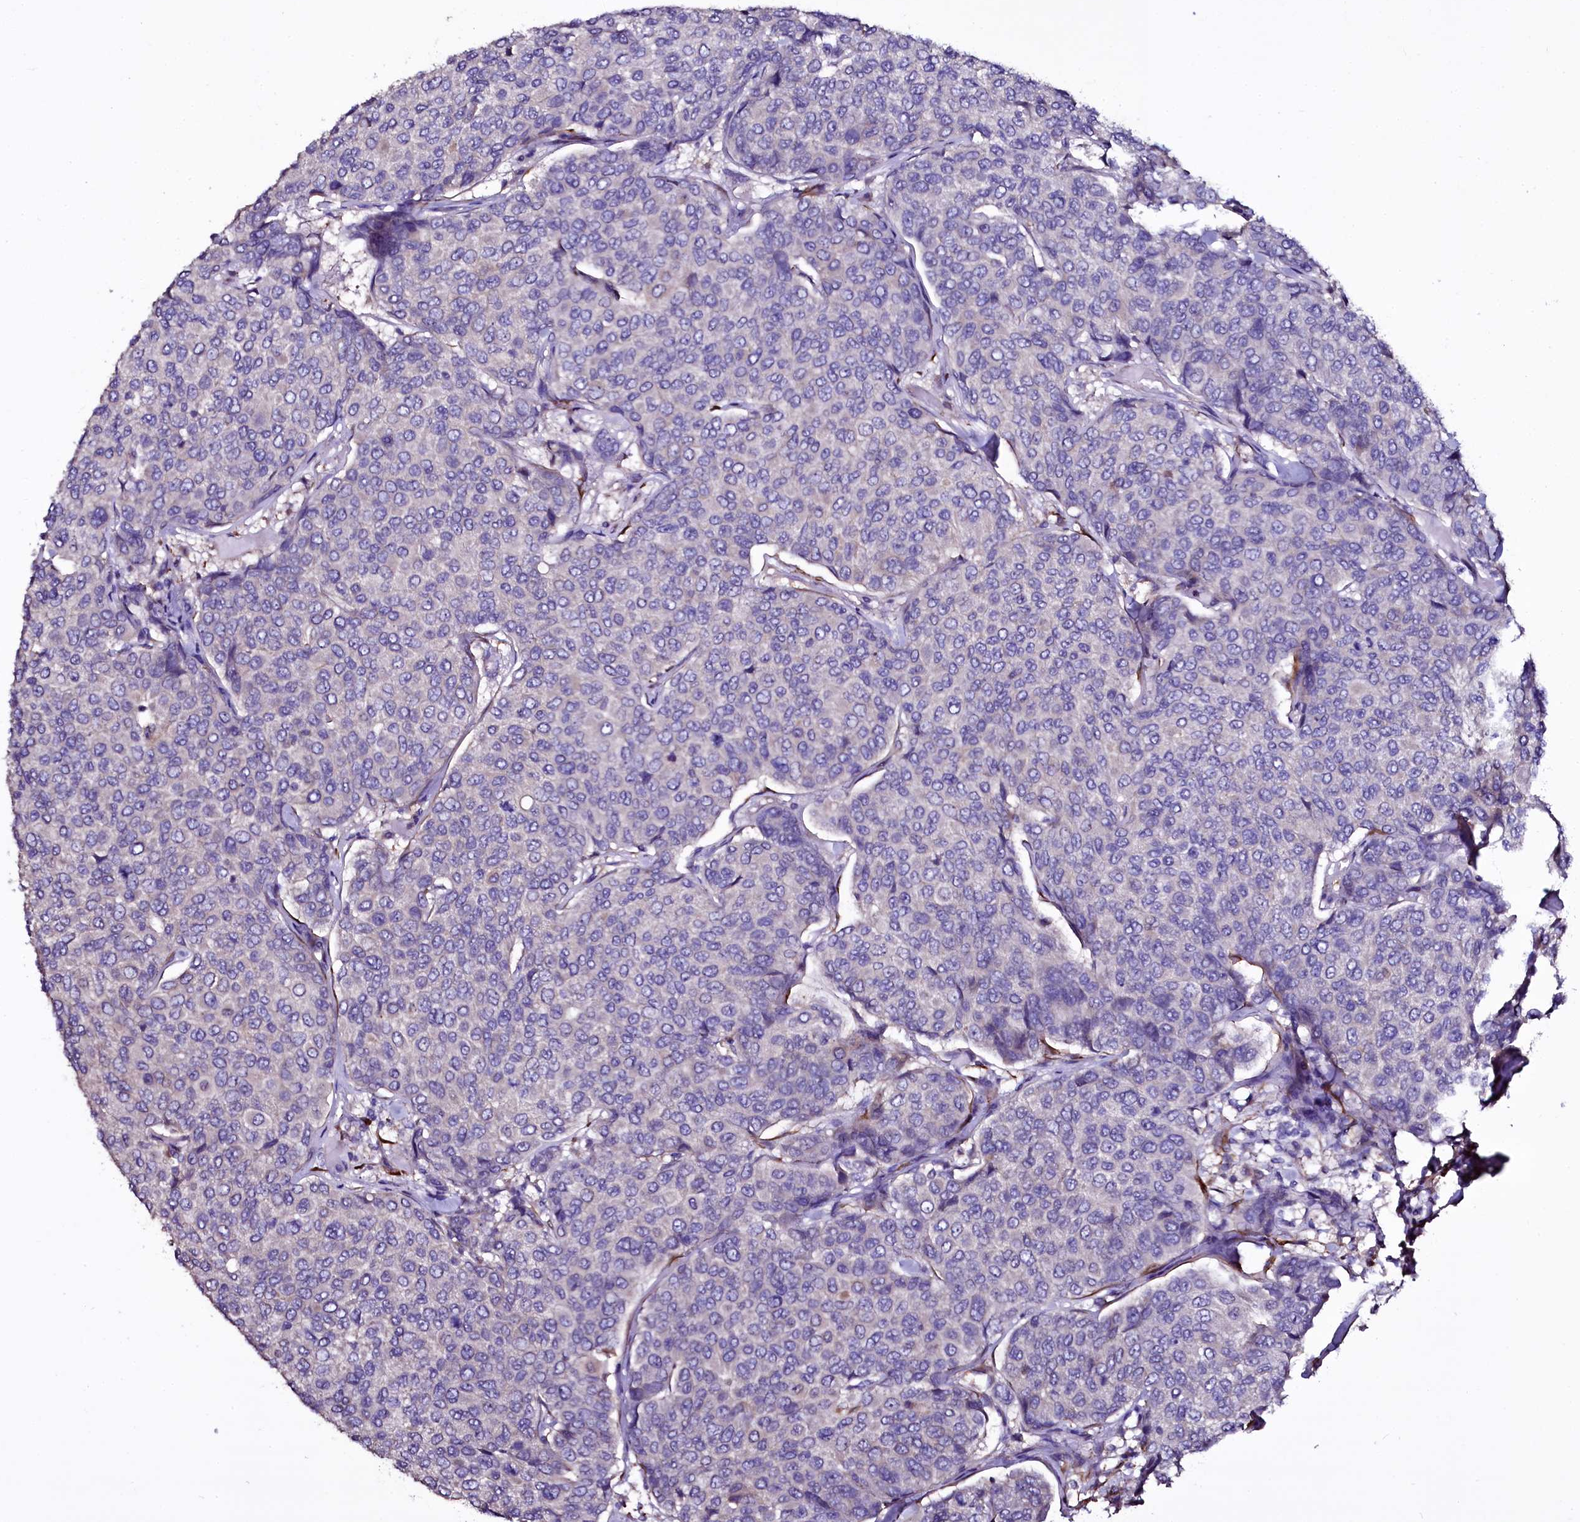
{"staining": {"intensity": "negative", "quantity": "none", "location": "none"}, "tissue": "breast cancer", "cell_type": "Tumor cells", "image_type": "cancer", "snomed": [{"axis": "morphology", "description": "Duct carcinoma"}, {"axis": "topography", "description": "Breast"}], "caption": "Tumor cells are negative for brown protein staining in breast invasive ductal carcinoma. (Immunohistochemistry, brightfield microscopy, high magnification).", "gene": "WIPF3", "patient": {"sex": "female", "age": 55}}